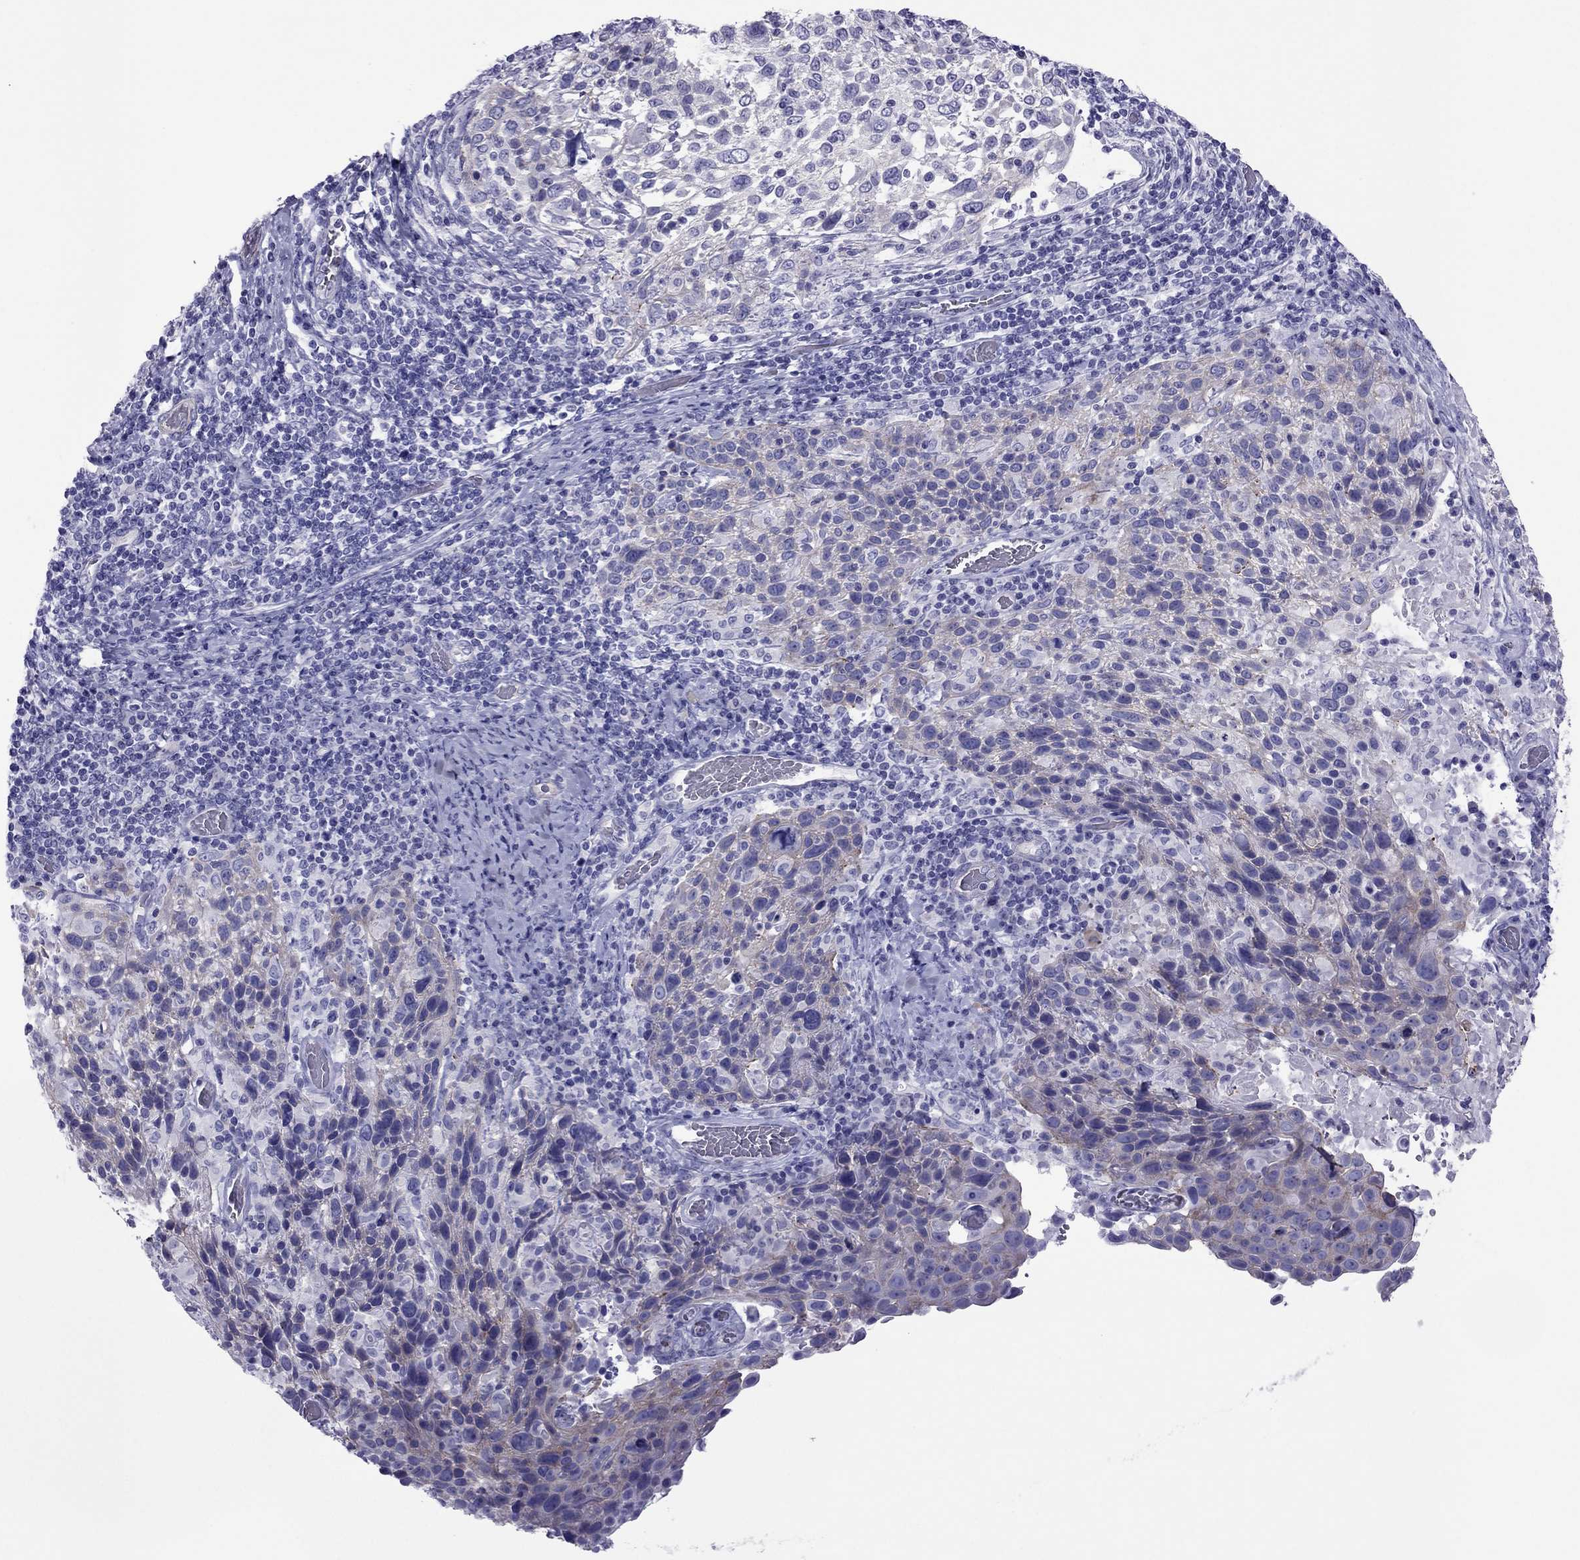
{"staining": {"intensity": "weak", "quantity": "<25%", "location": "cytoplasmic/membranous"}, "tissue": "cervical cancer", "cell_type": "Tumor cells", "image_type": "cancer", "snomed": [{"axis": "morphology", "description": "Squamous cell carcinoma, NOS"}, {"axis": "topography", "description": "Cervix"}], "caption": "Photomicrograph shows no significant protein expression in tumor cells of cervical cancer (squamous cell carcinoma).", "gene": "MYL11", "patient": {"sex": "female", "age": 61}}